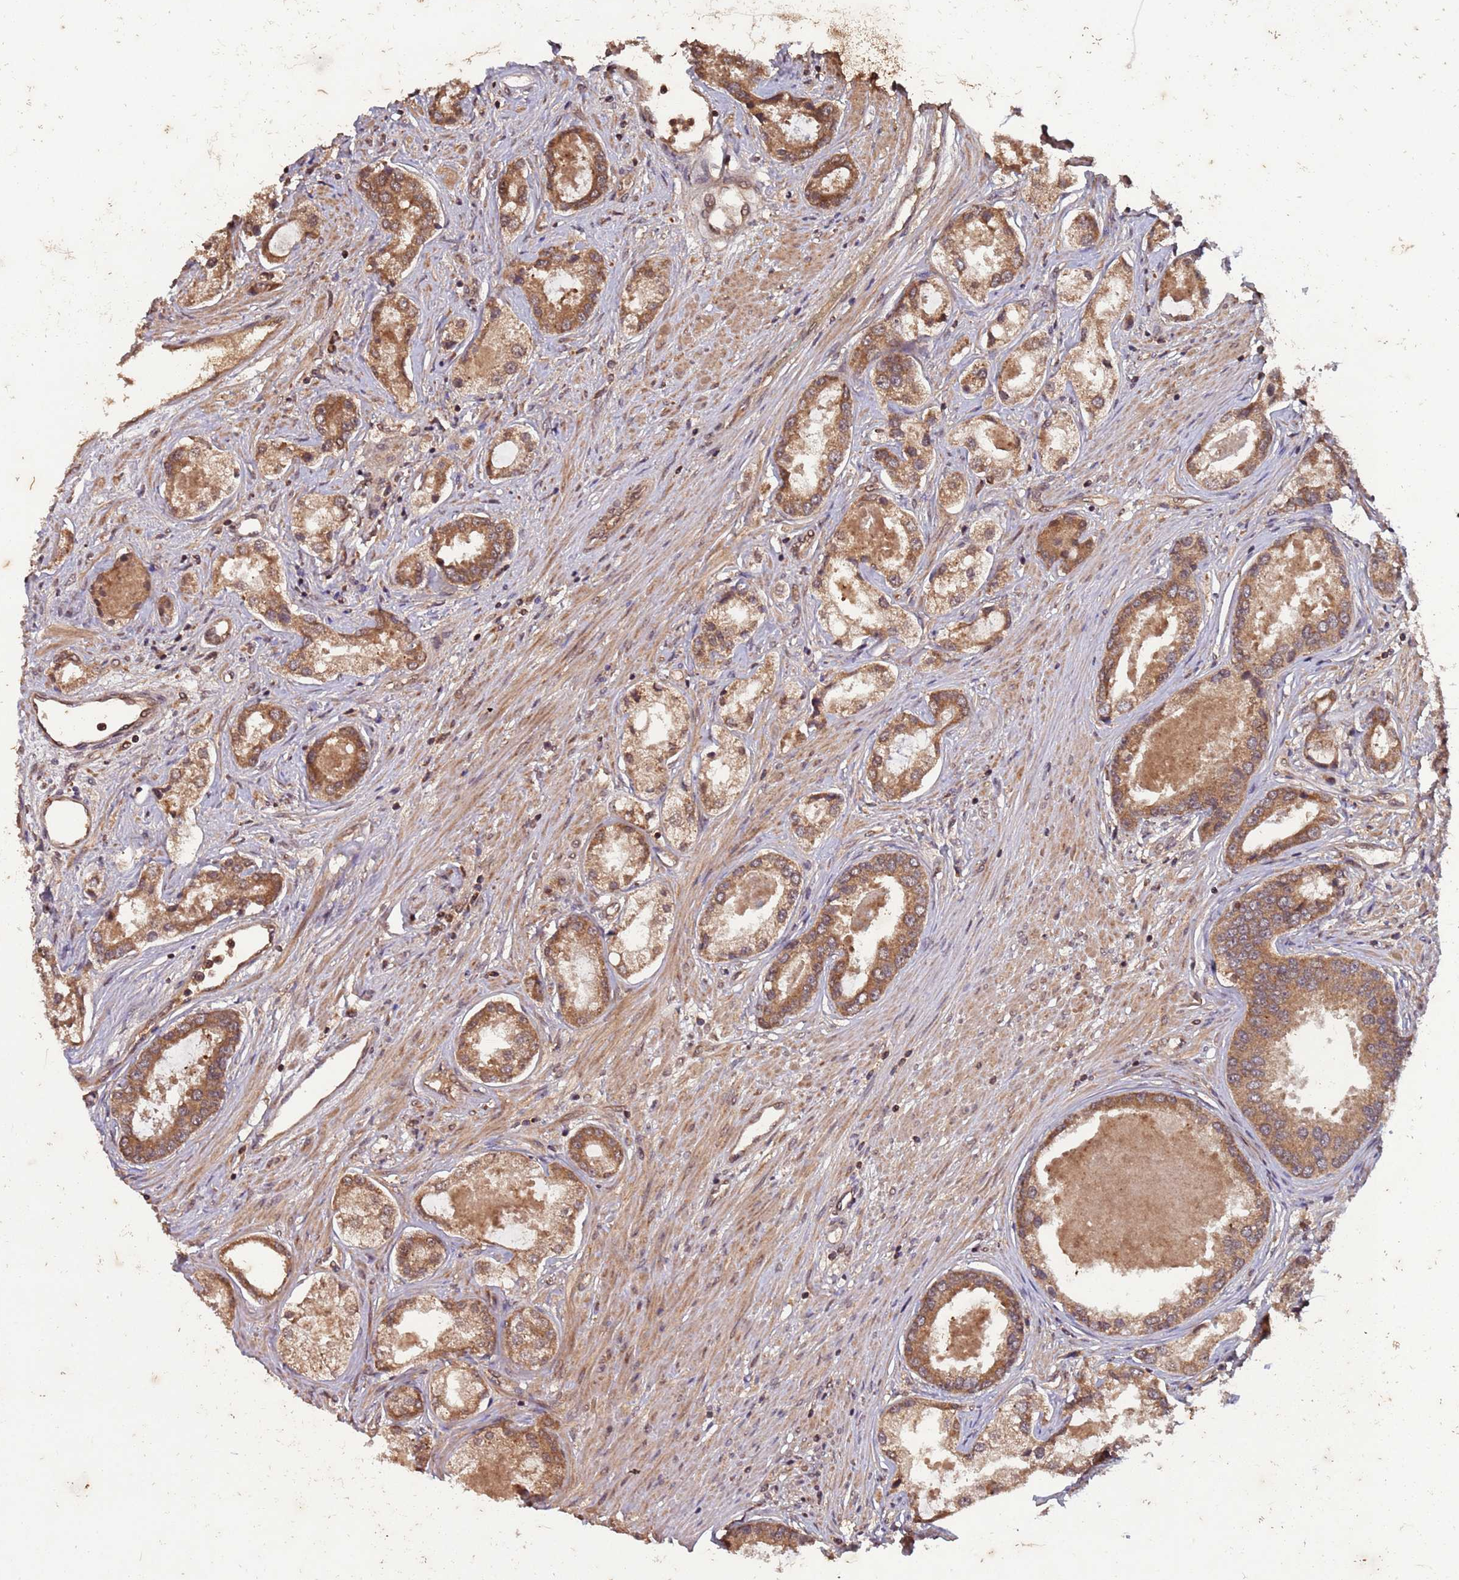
{"staining": {"intensity": "moderate", "quantity": ">75%", "location": "cytoplasmic/membranous"}, "tissue": "prostate cancer", "cell_type": "Tumor cells", "image_type": "cancer", "snomed": [{"axis": "morphology", "description": "Adenocarcinoma, Low grade"}, {"axis": "topography", "description": "Prostate"}], "caption": "High-power microscopy captured an immunohistochemistry histopathology image of prostate adenocarcinoma (low-grade), revealing moderate cytoplasmic/membranous staining in approximately >75% of tumor cells.", "gene": "ERI1", "patient": {"sex": "male", "age": 68}}